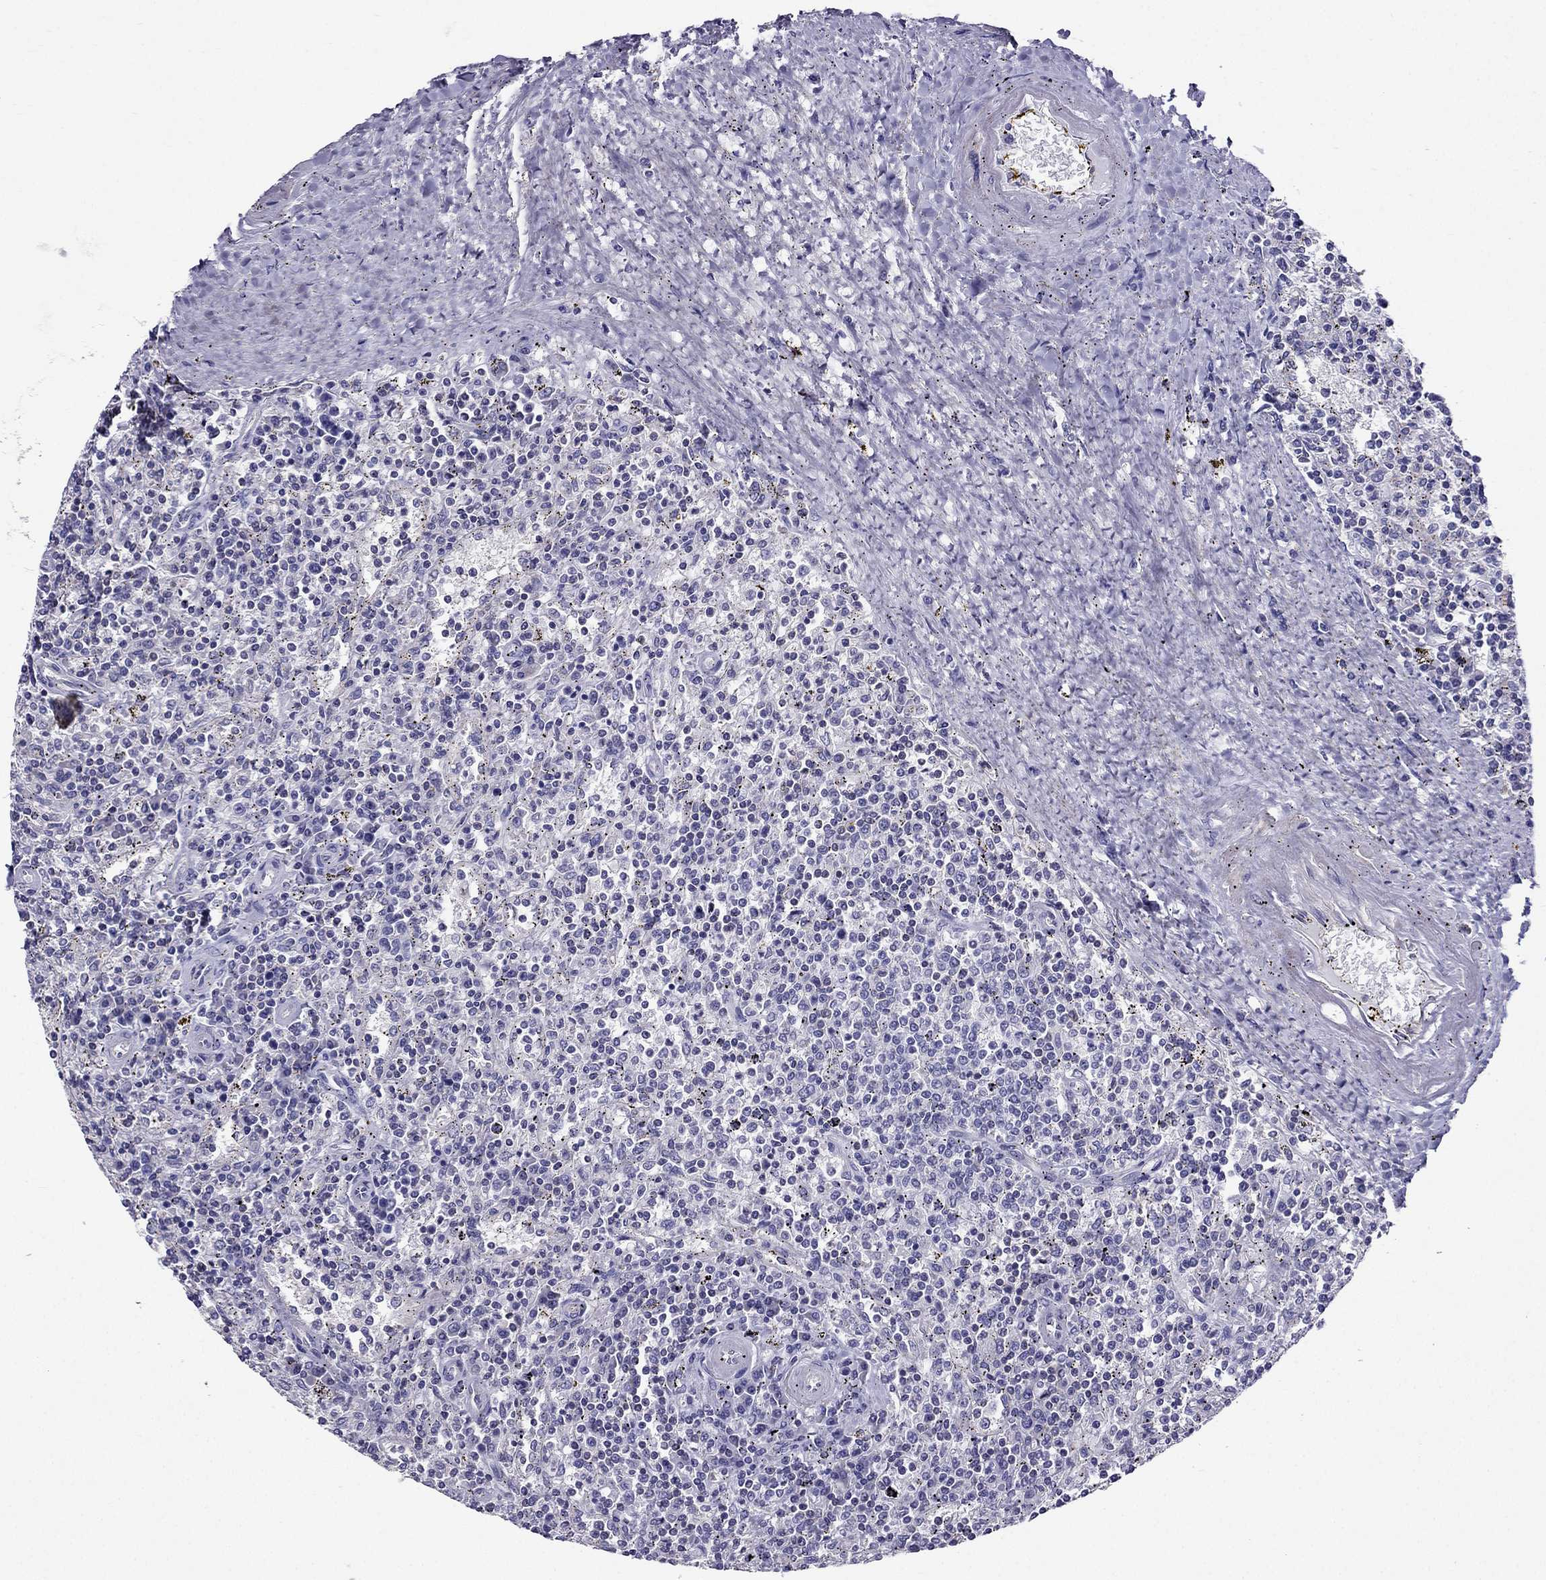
{"staining": {"intensity": "negative", "quantity": "none", "location": "none"}, "tissue": "lymphoma", "cell_type": "Tumor cells", "image_type": "cancer", "snomed": [{"axis": "morphology", "description": "Malignant lymphoma, non-Hodgkin's type, Low grade"}, {"axis": "topography", "description": "Spleen"}], "caption": "Tumor cells are negative for protein expression in human malignant lymphoma, non-Hodgkin's type (low-grade). The staining is performed using DAB brown chromogen with nuclei counter-stained in using hematoxylin.", "gene": "AAK1", "patient": {"sex": "male", "age": 62}}